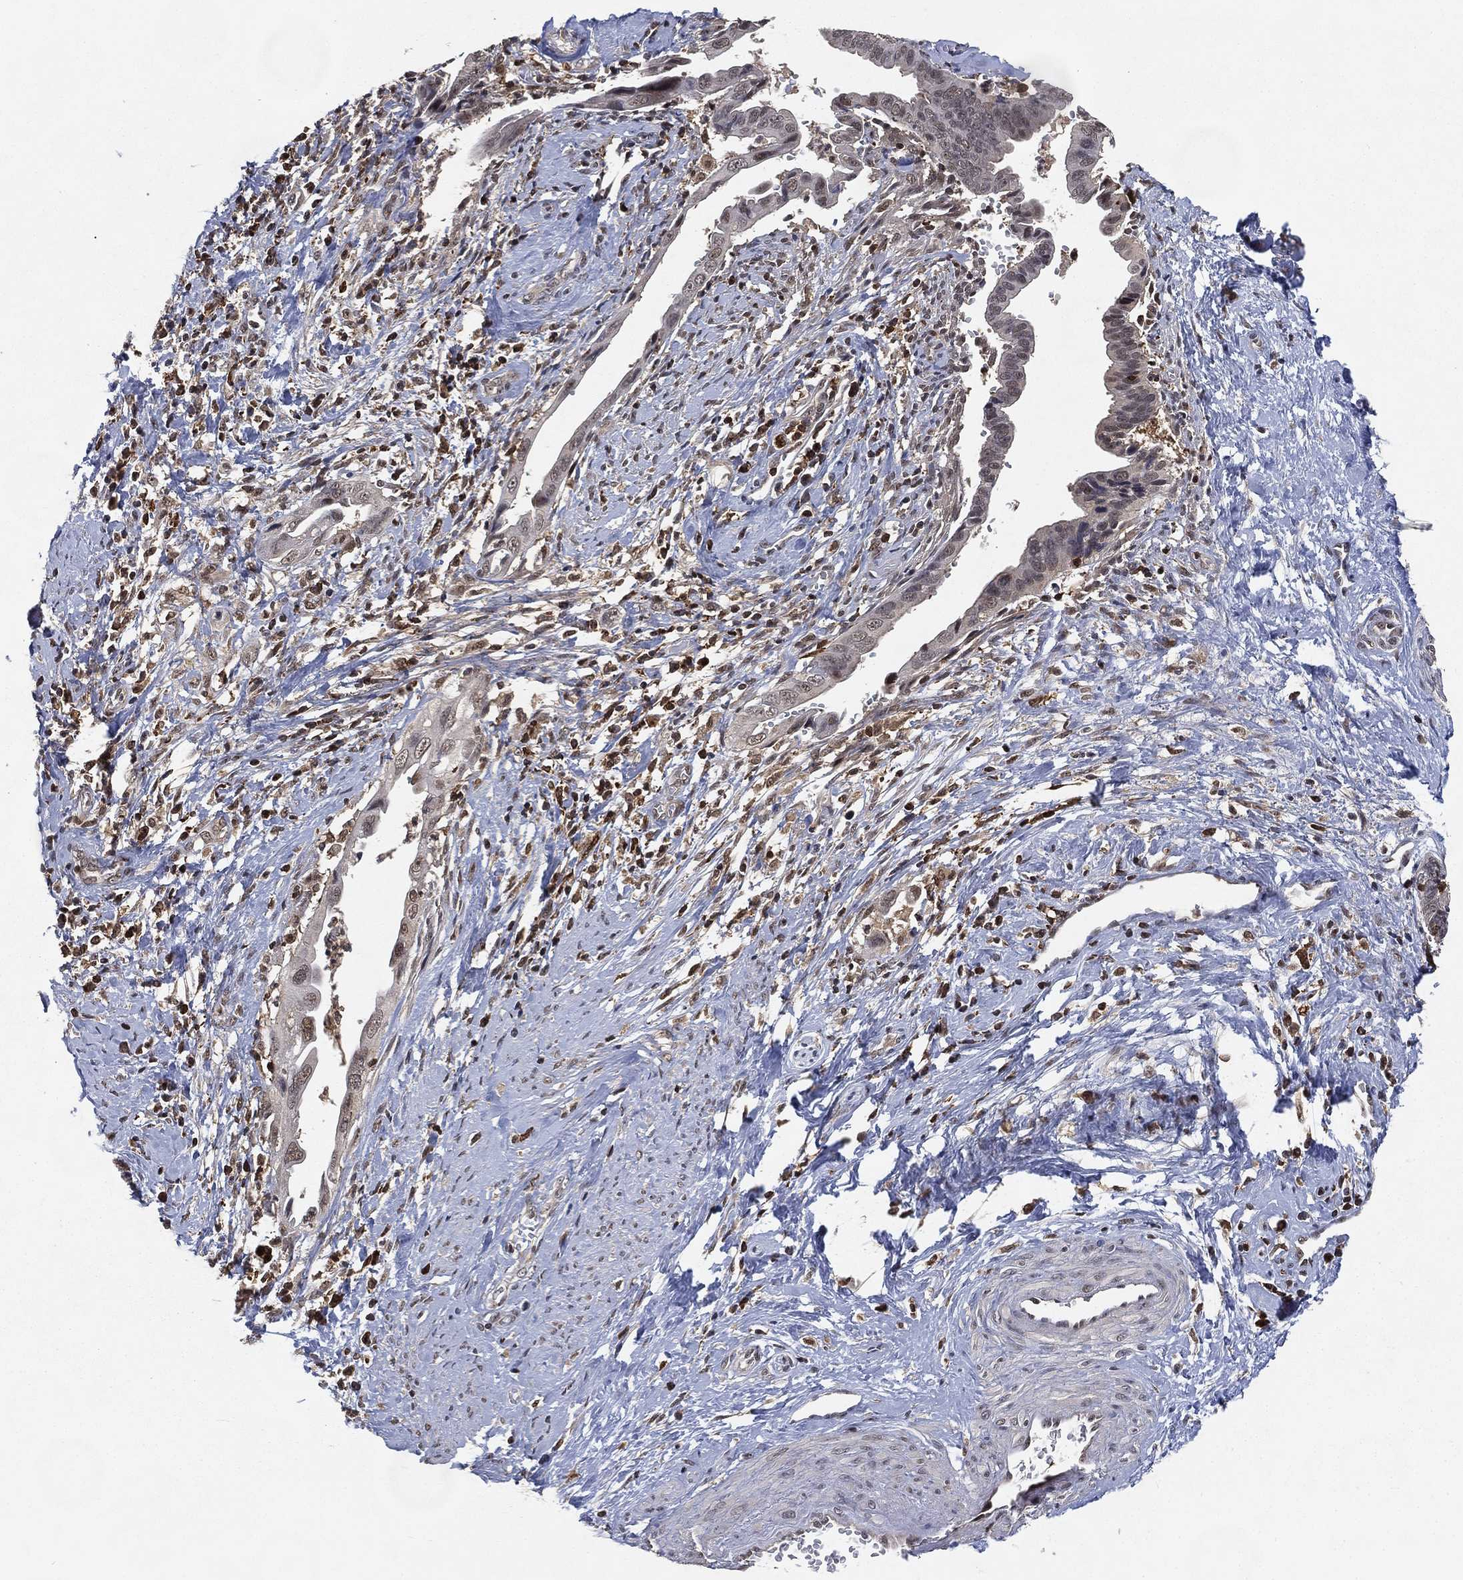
{"staining": {"intensity": "negative", "quantity": "none", "location": "none"}, "tissue": "cervical cancer", "cell_type": "Tumor cells", "image_type": "cancer", "snomed": [{"axis": "morphology", "description": "Adenocarcinoma, NOS"}, {"axis": "topography", "description": "Cervix"}], "caption": "High power microscopy micrograph of an immunohistochemistry image of cervical adenocarcinoma, revealing no significant staining in tumor cells.", "gene": "WDR26", "patient": {"sex": "female", "age": 42}}